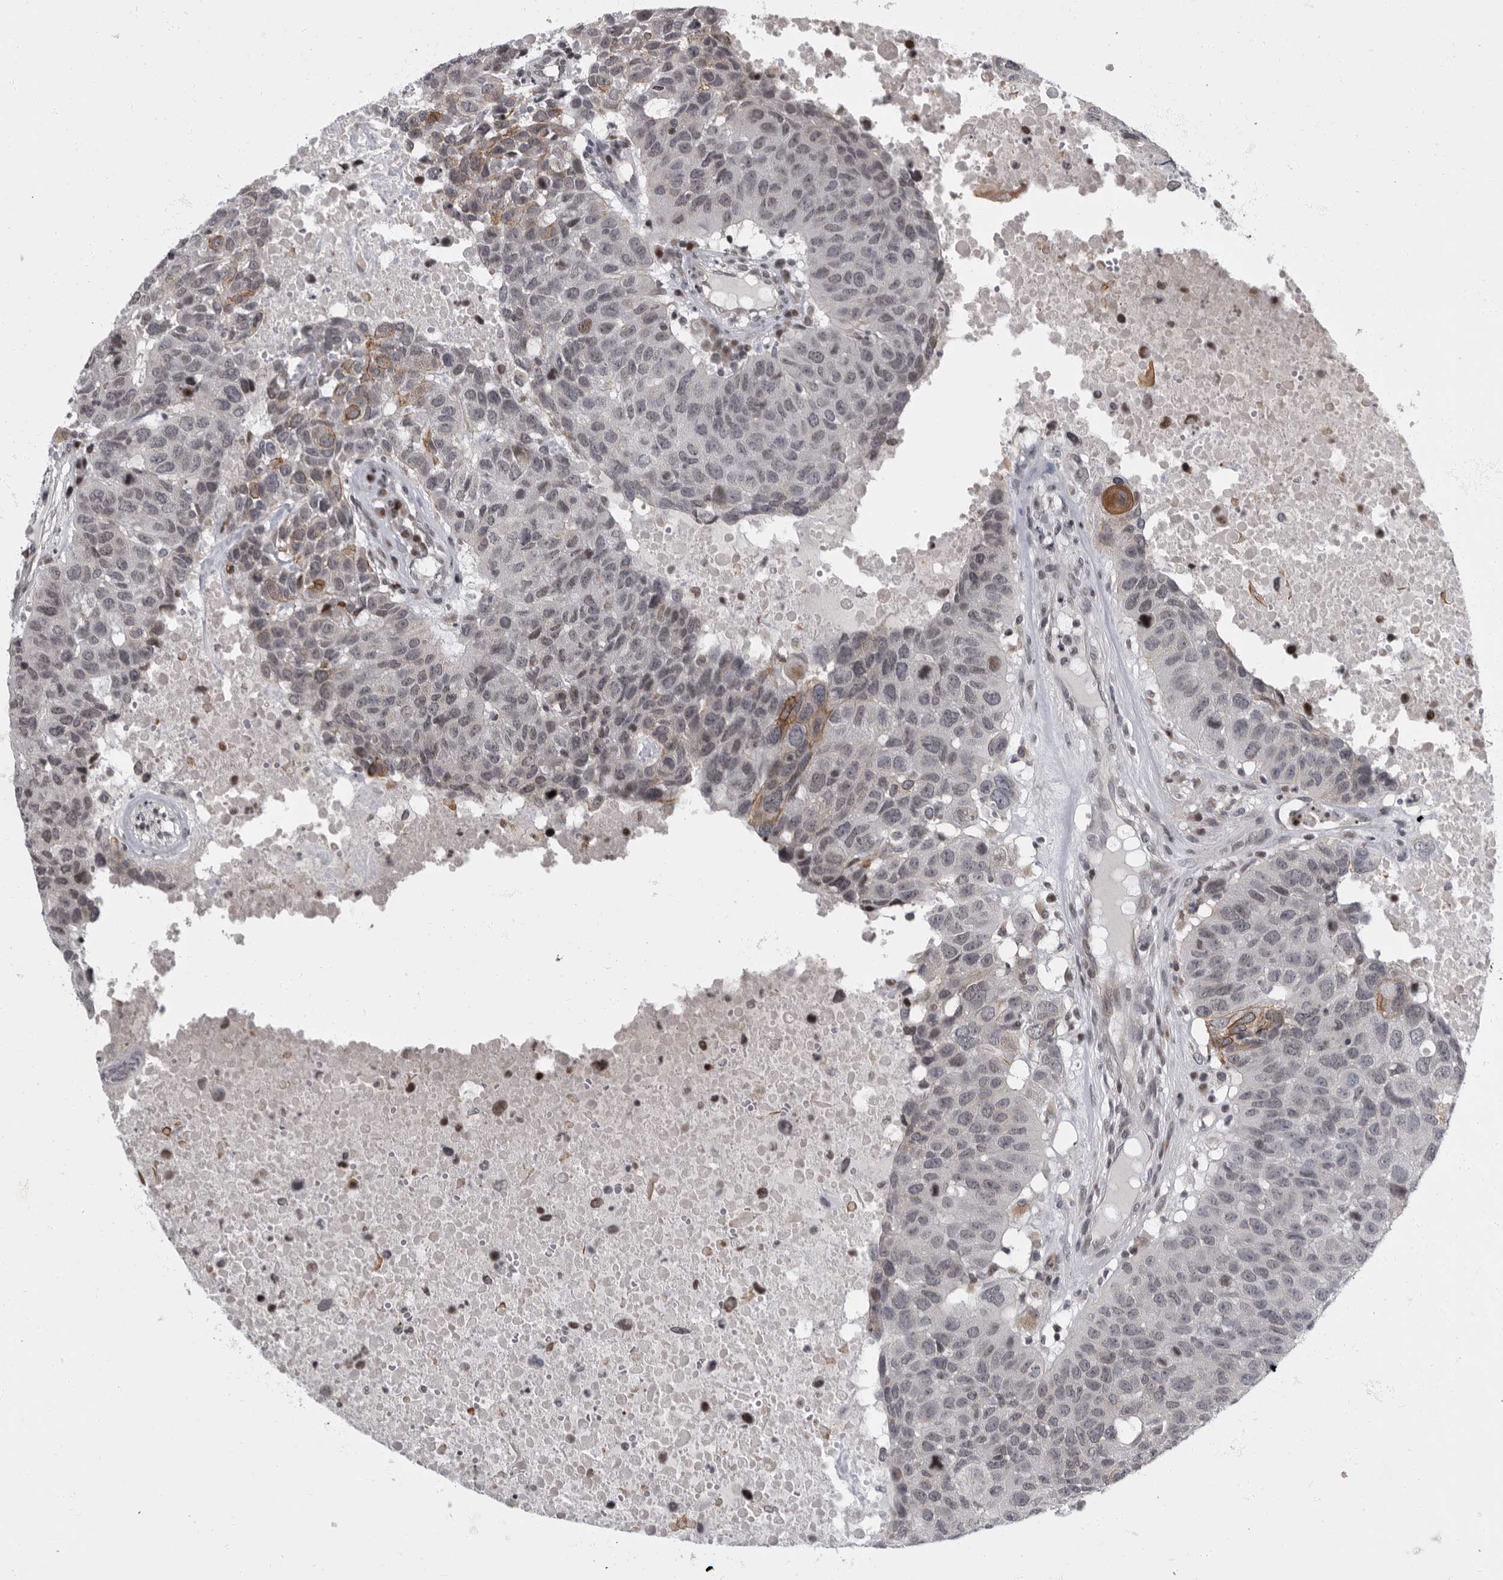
{"staining": {"intensity": "moderate", "quantity": "<25%", "location": "cytoplasmic/membranous"}, "tissue": "head and neck cancer", "cell_type": "Tumor cells", "image_type": "cancer", "snomed": [{"axis": "morphology", "description": "Squamous cell carcinoma, NOS"}, {"axis": "topography", "description": "Head-Neck"}], "caption": "IHC staining of head and neck cancer (squamous cell carcinoma), which shows low levels of moderate cytoplasmic/membranous expression in about <25% of tumor cells indicating moderate cytoplasmic/membranous protein staining. The staining was performed using DAB (3,3'-diaminobenzidine) (brown) for protein detection and nuclei were counterstained in hematoxylin (blue).", "gene": "EVI5", "patient": {"sex": "male", "age": 66}}